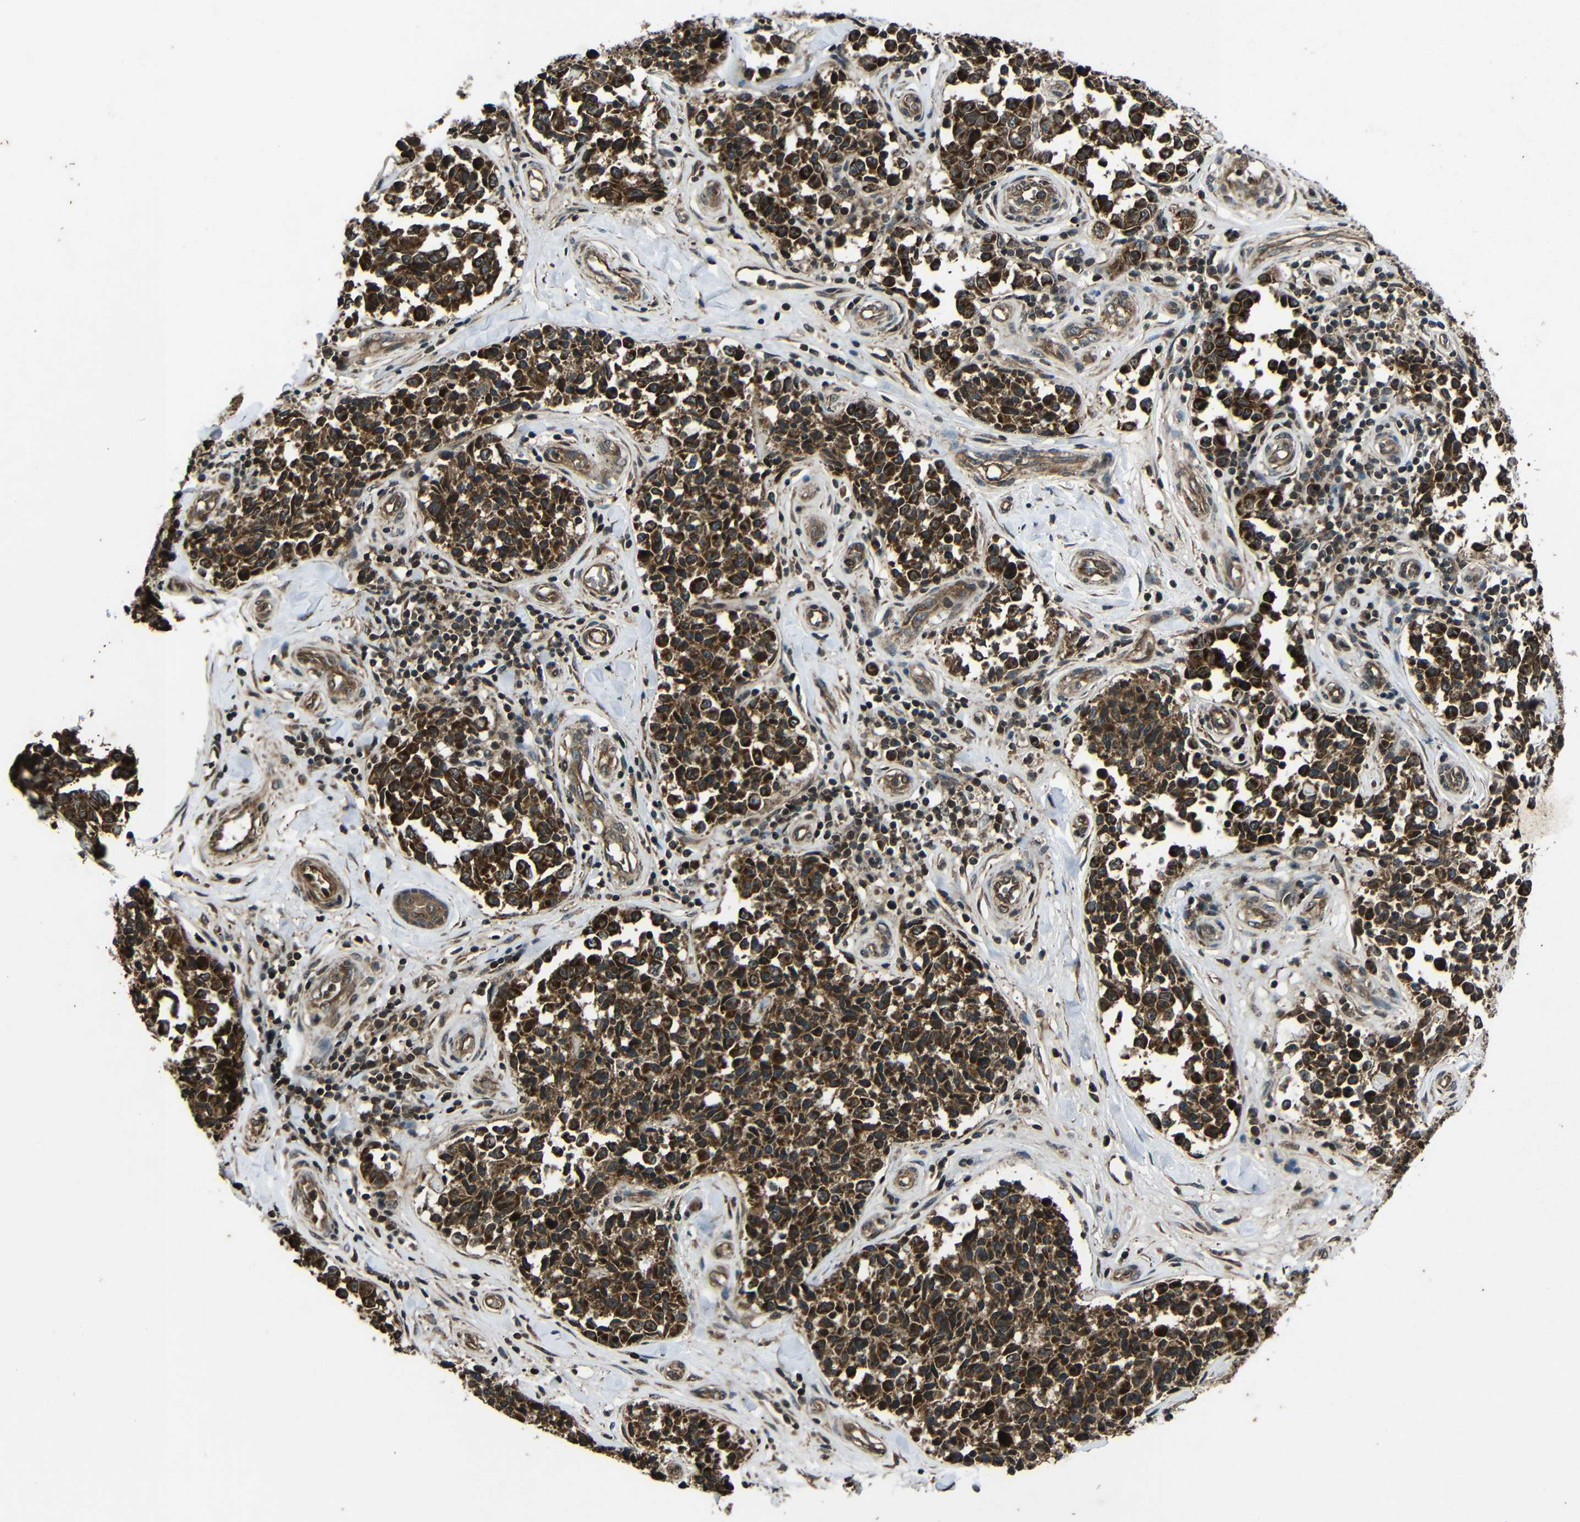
{"staining": {"intensity": "strong", "quantity": ">75%", "location": "cytoplasmic/membranous"}, "tissue": "melanoma", "cell_type": "Tumor cells", "image_type": "cancer", "snomed": [{"axis": "morphology", "description": "Malignant melanoma, NOS"}, {"axis": "topography", "description": "Skin"}], "caption": "Protein staining reveals strong cytoplasmic/membranous expression in about >75% of tumor cells in malignant melanoma.", "gene": "PLK2", "patient": {"sex": "female", "age": 64}}